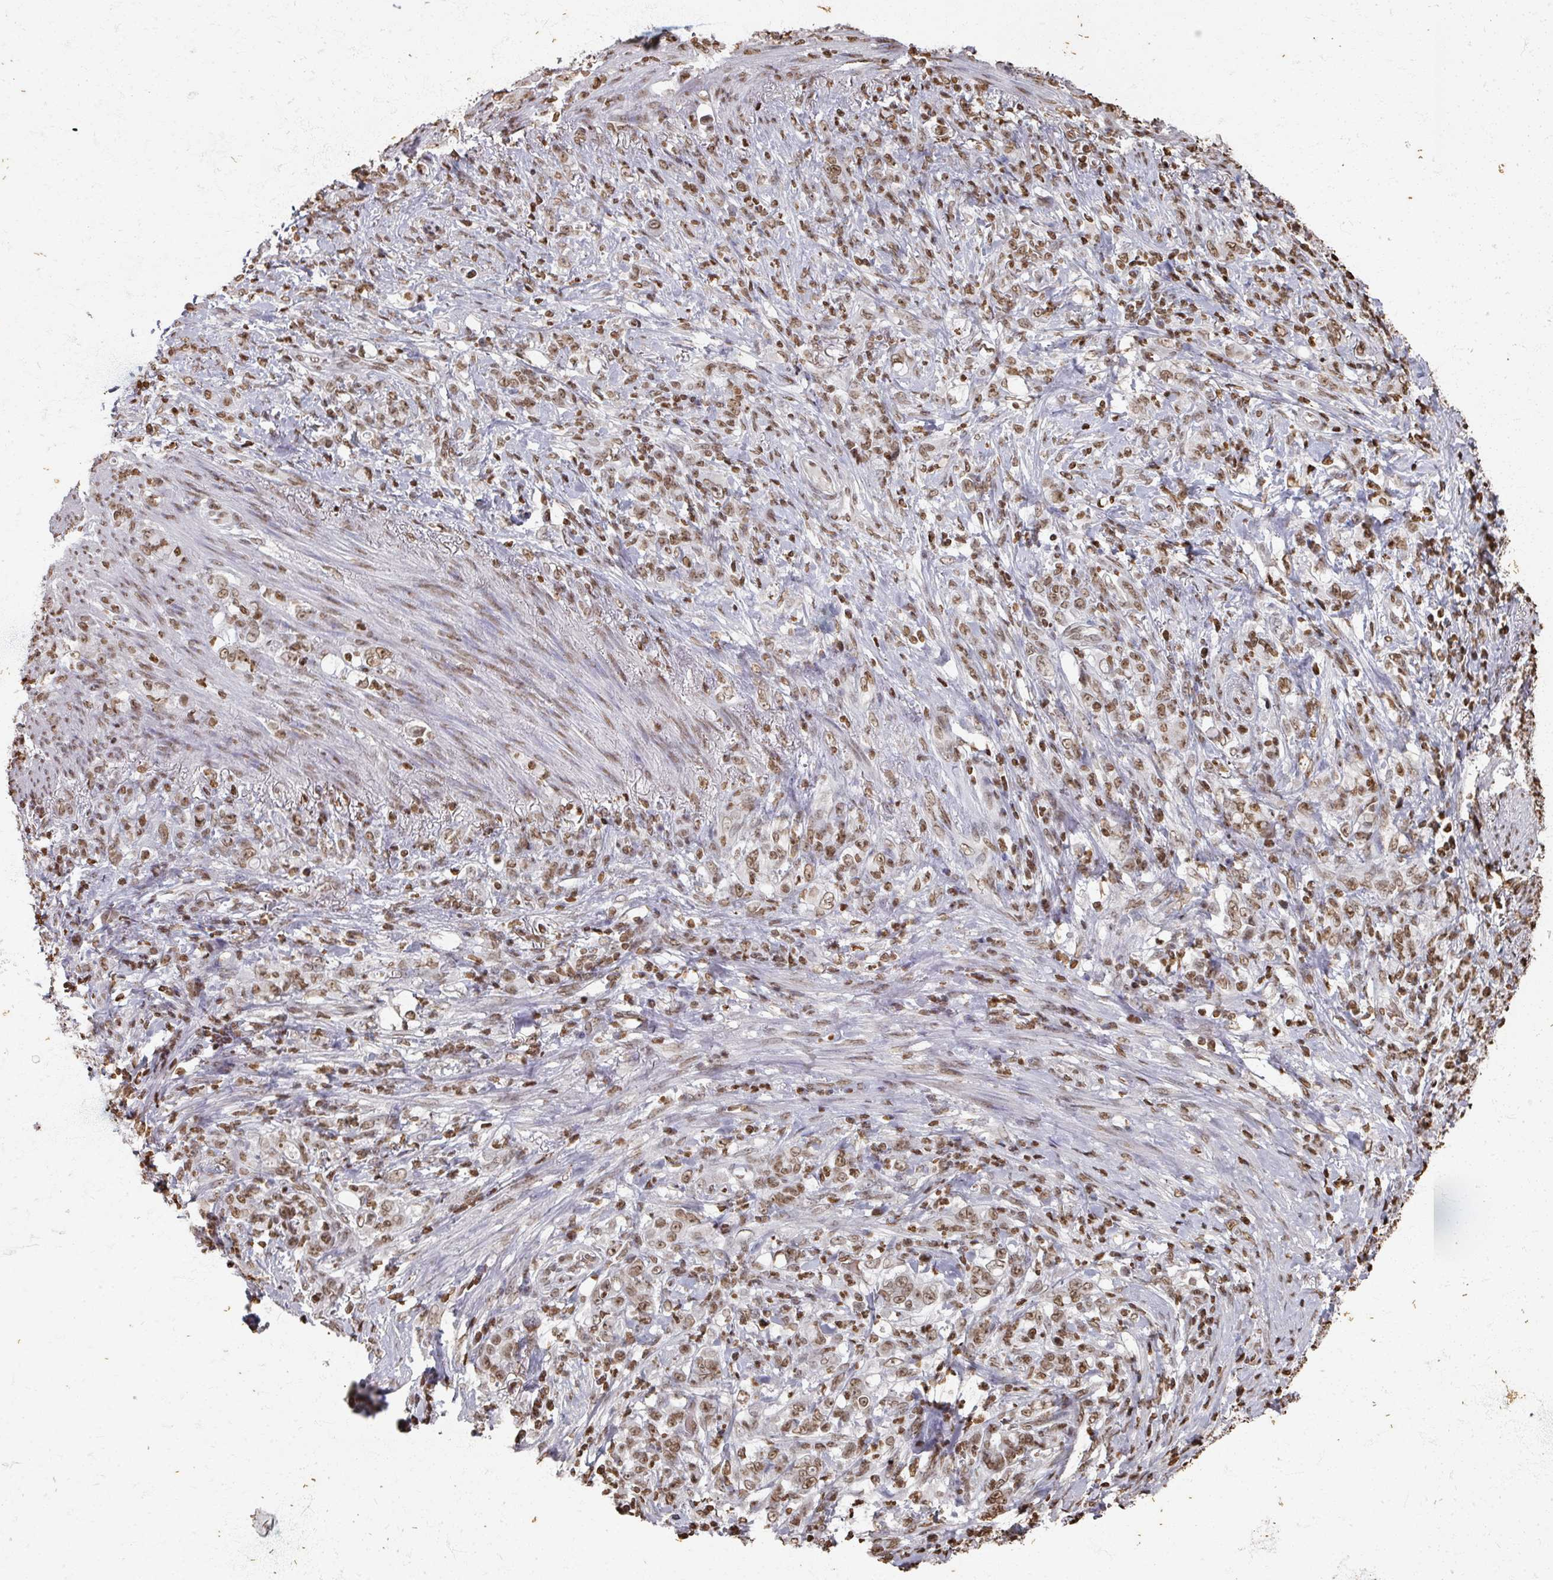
{"staining": {"intensity": "moderate", "quantity": ">75%", "location": "nuclear"}, "tissue": "stomach cancer", "cell_type": "Tumor cells", "image_type": "cancer", "snomed": [{"axis": "morphology", "description": "Adenocarcinoma, NOS"}, {"axis": "topography", "description": "Stomach"}], "caption": "Approximately >75% of tumor cells in human stomach adenocarcinoma demonstrate moderate nuclear protein positivity as visualized by brown immunohistochemical staining.", "gene": "DCUN1D5", "patient": {"sex": "female", "age": 79}}